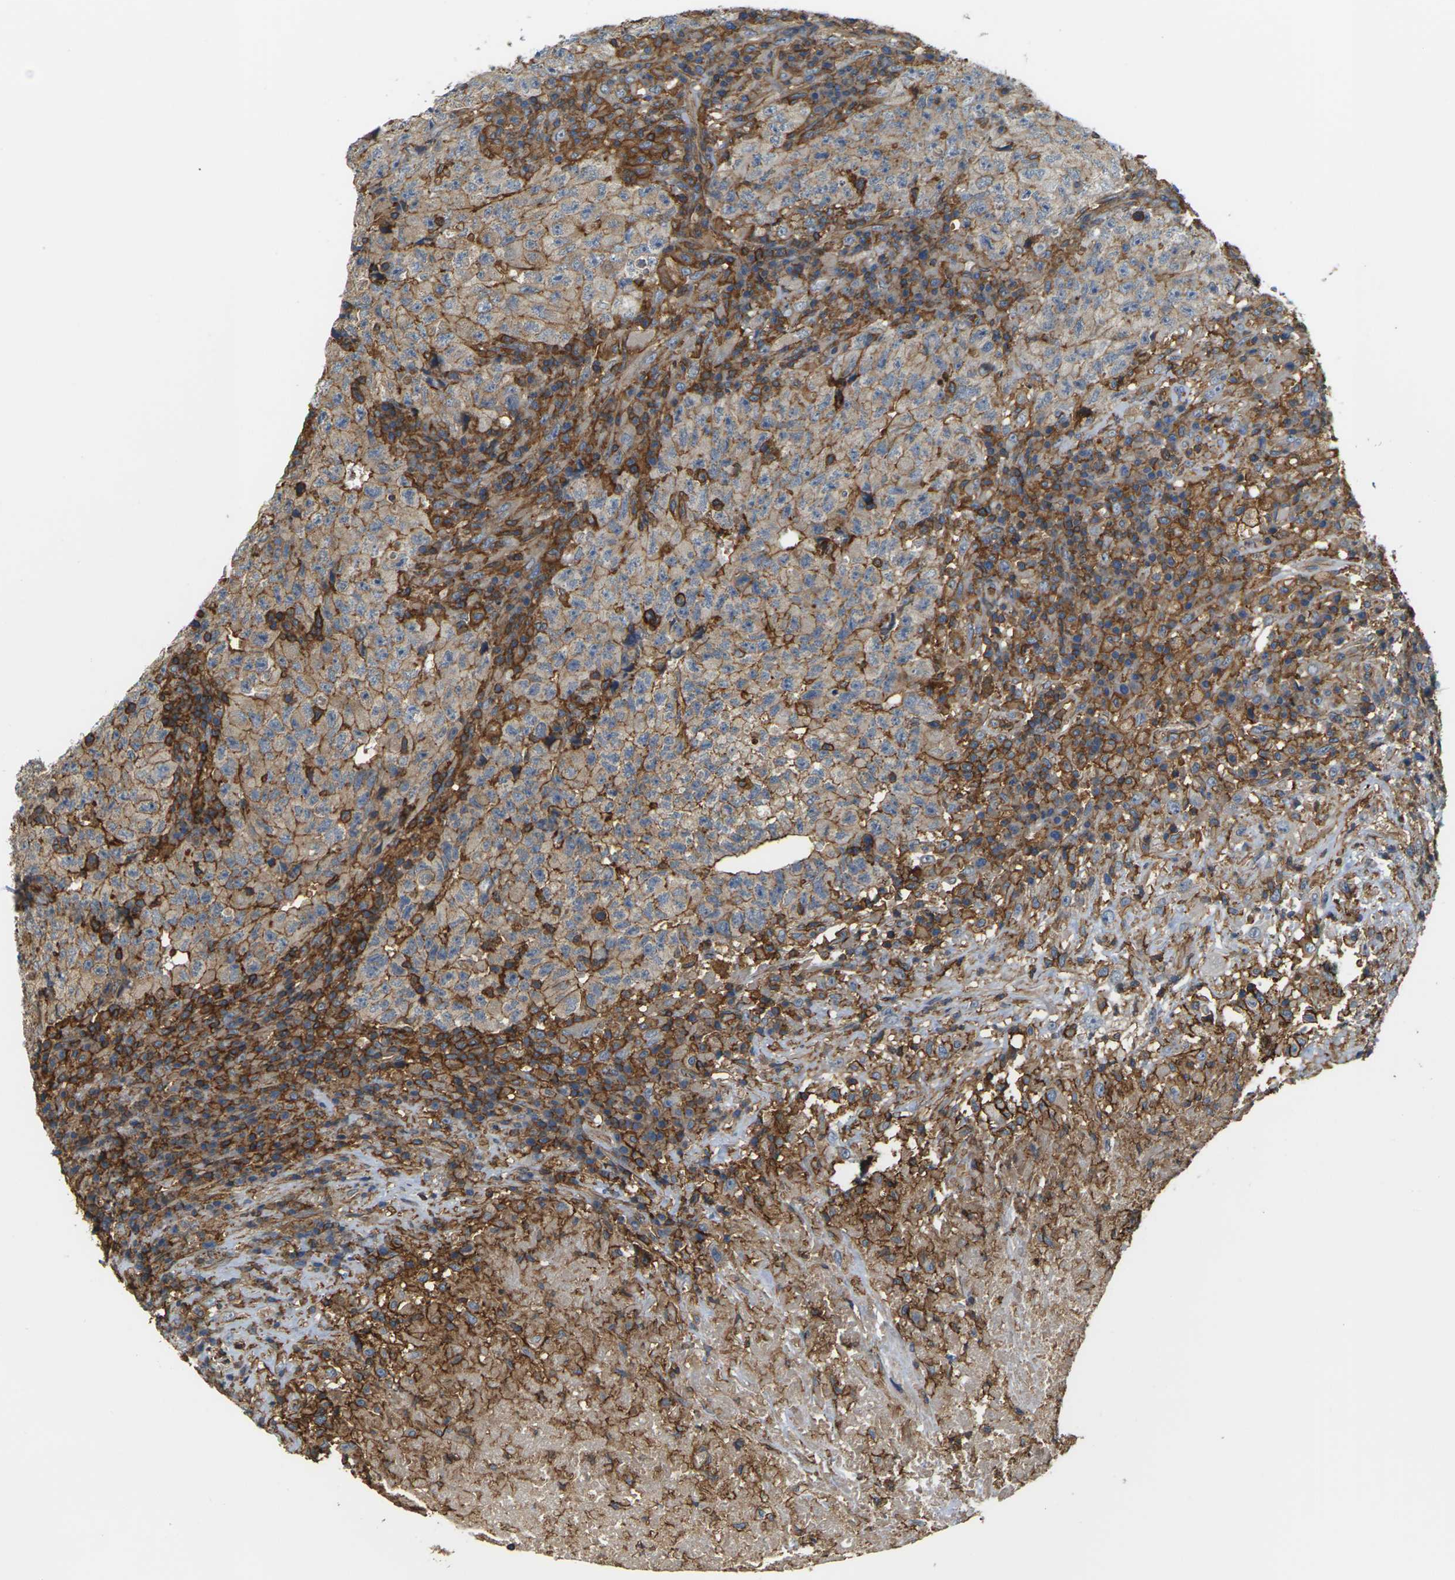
{"staining": {"intensity": "weak", "quantity": "25%-75%", "location": "cytoplasmic/membranous"}, "tissue": "testis cancer", "cell_type": "Tumor cells", "image_type": "cancer", "snomed": [{"axis": "morphology", "description": "Necrosis, NOS"}, {"axis": "morphology", "description": "Carcinoma, Embryonal, NOS"}, {"axis": "topography", "description": "Testis"}], "caption": "This image reveals IHC staining of human testis cancer (embryonal carcinoma), with low weak cytoplasmic/membranous expression in about 25%-75% of tumor cells.", "gene": "IQGAP1", "patient": {"sex": "male", "age": 19}}